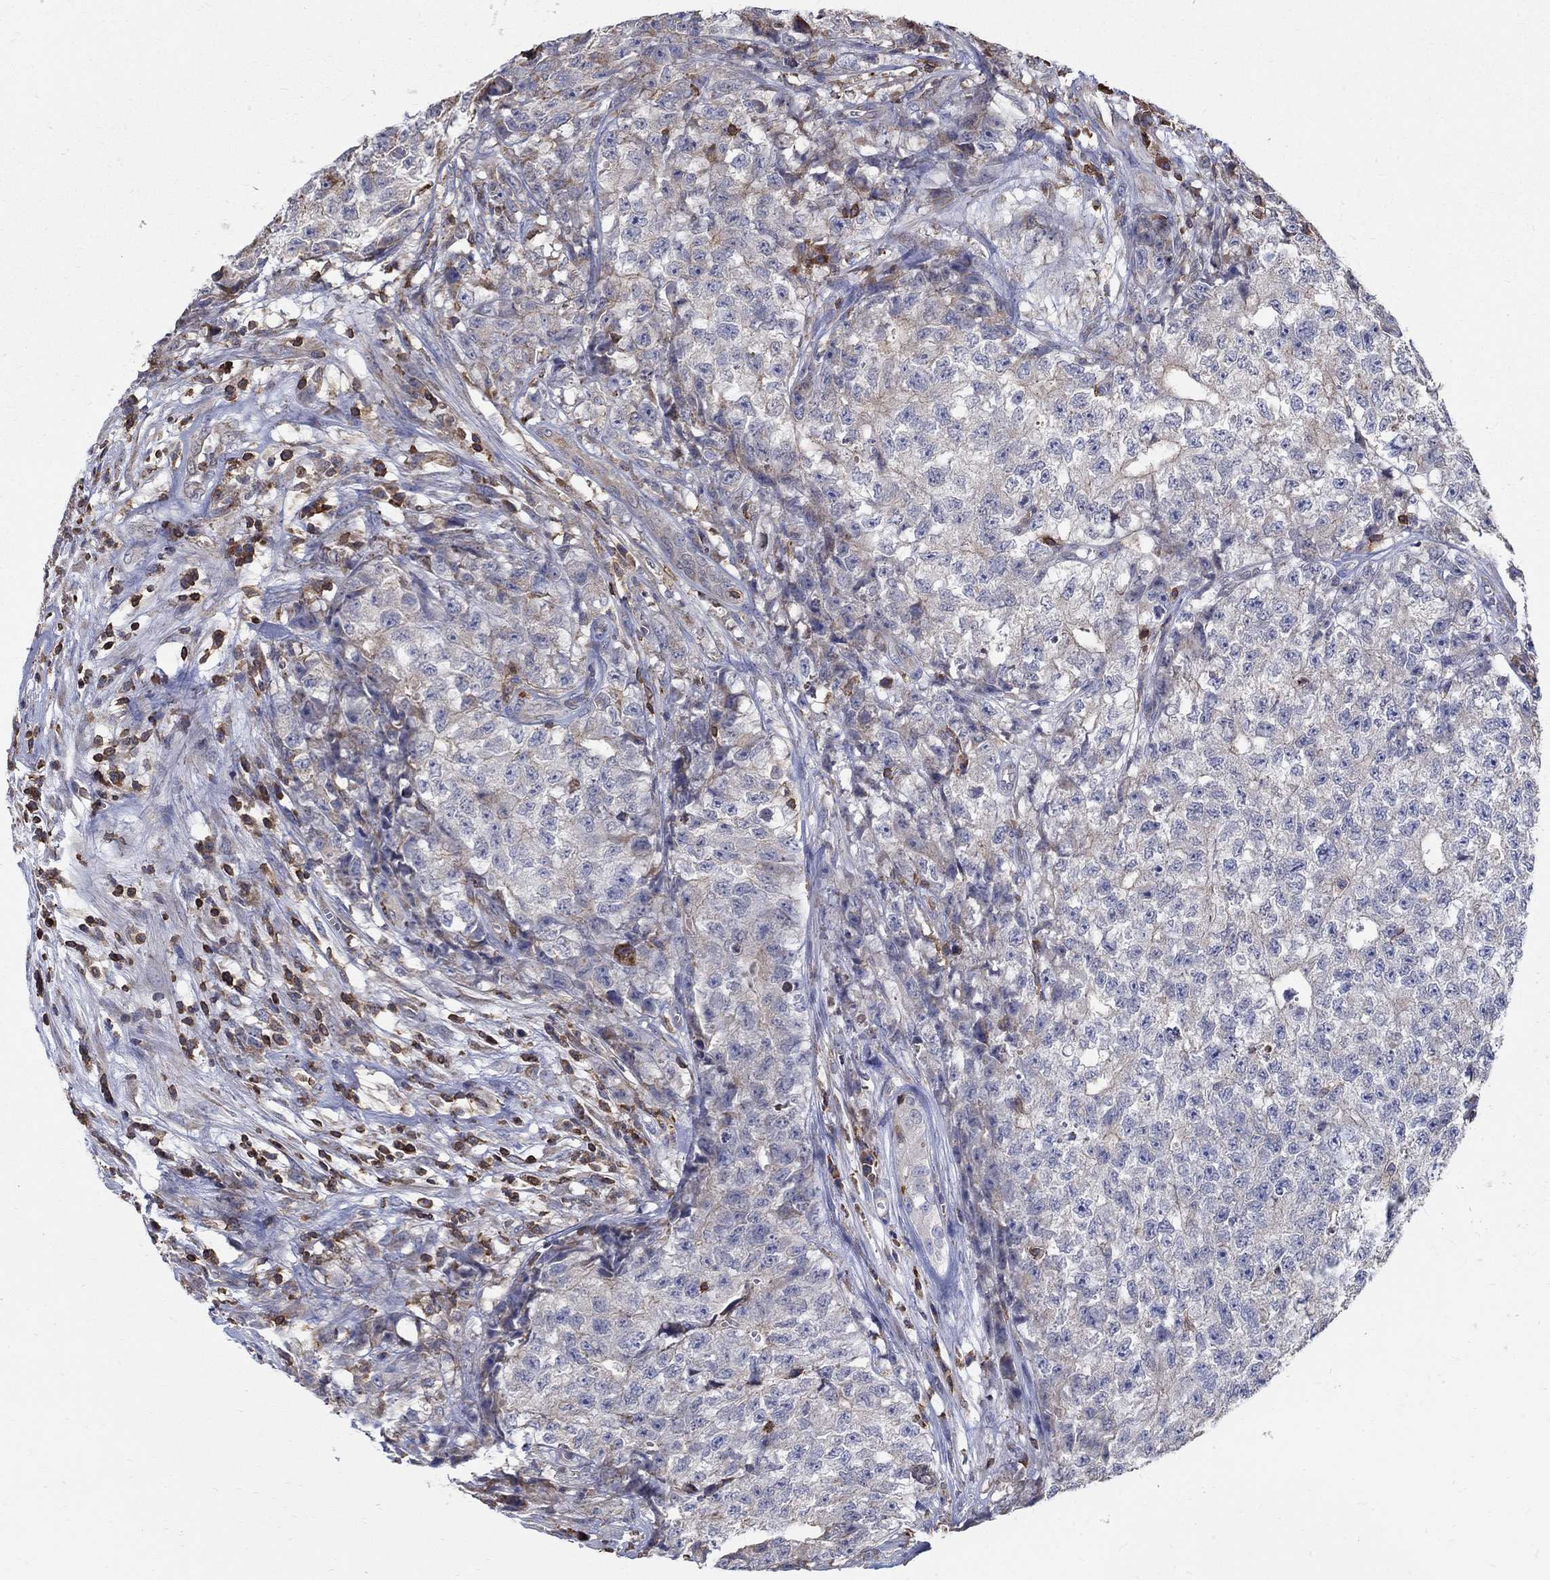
{"staining": {"intensity": "negative", "quantity": "none", "location": "none"}, "tissue": "testis cancer", "cell_type": "Tumor cells", "image_type": "cancer", "snomed": [{"axis": "morphology", "description": "Seminoma, NOS"}, {"axis": "morphology", "description": "Carcinoma, Embryonal, NOS"}, {"axis": "topography", "description": "Testis"}], "caption": "The photomicrograph exhibits no staining of tumor cells in embryonal carcinoma (testis).", "gene": "AGAP2", "patient": {"sex": "male", "age": 22}}